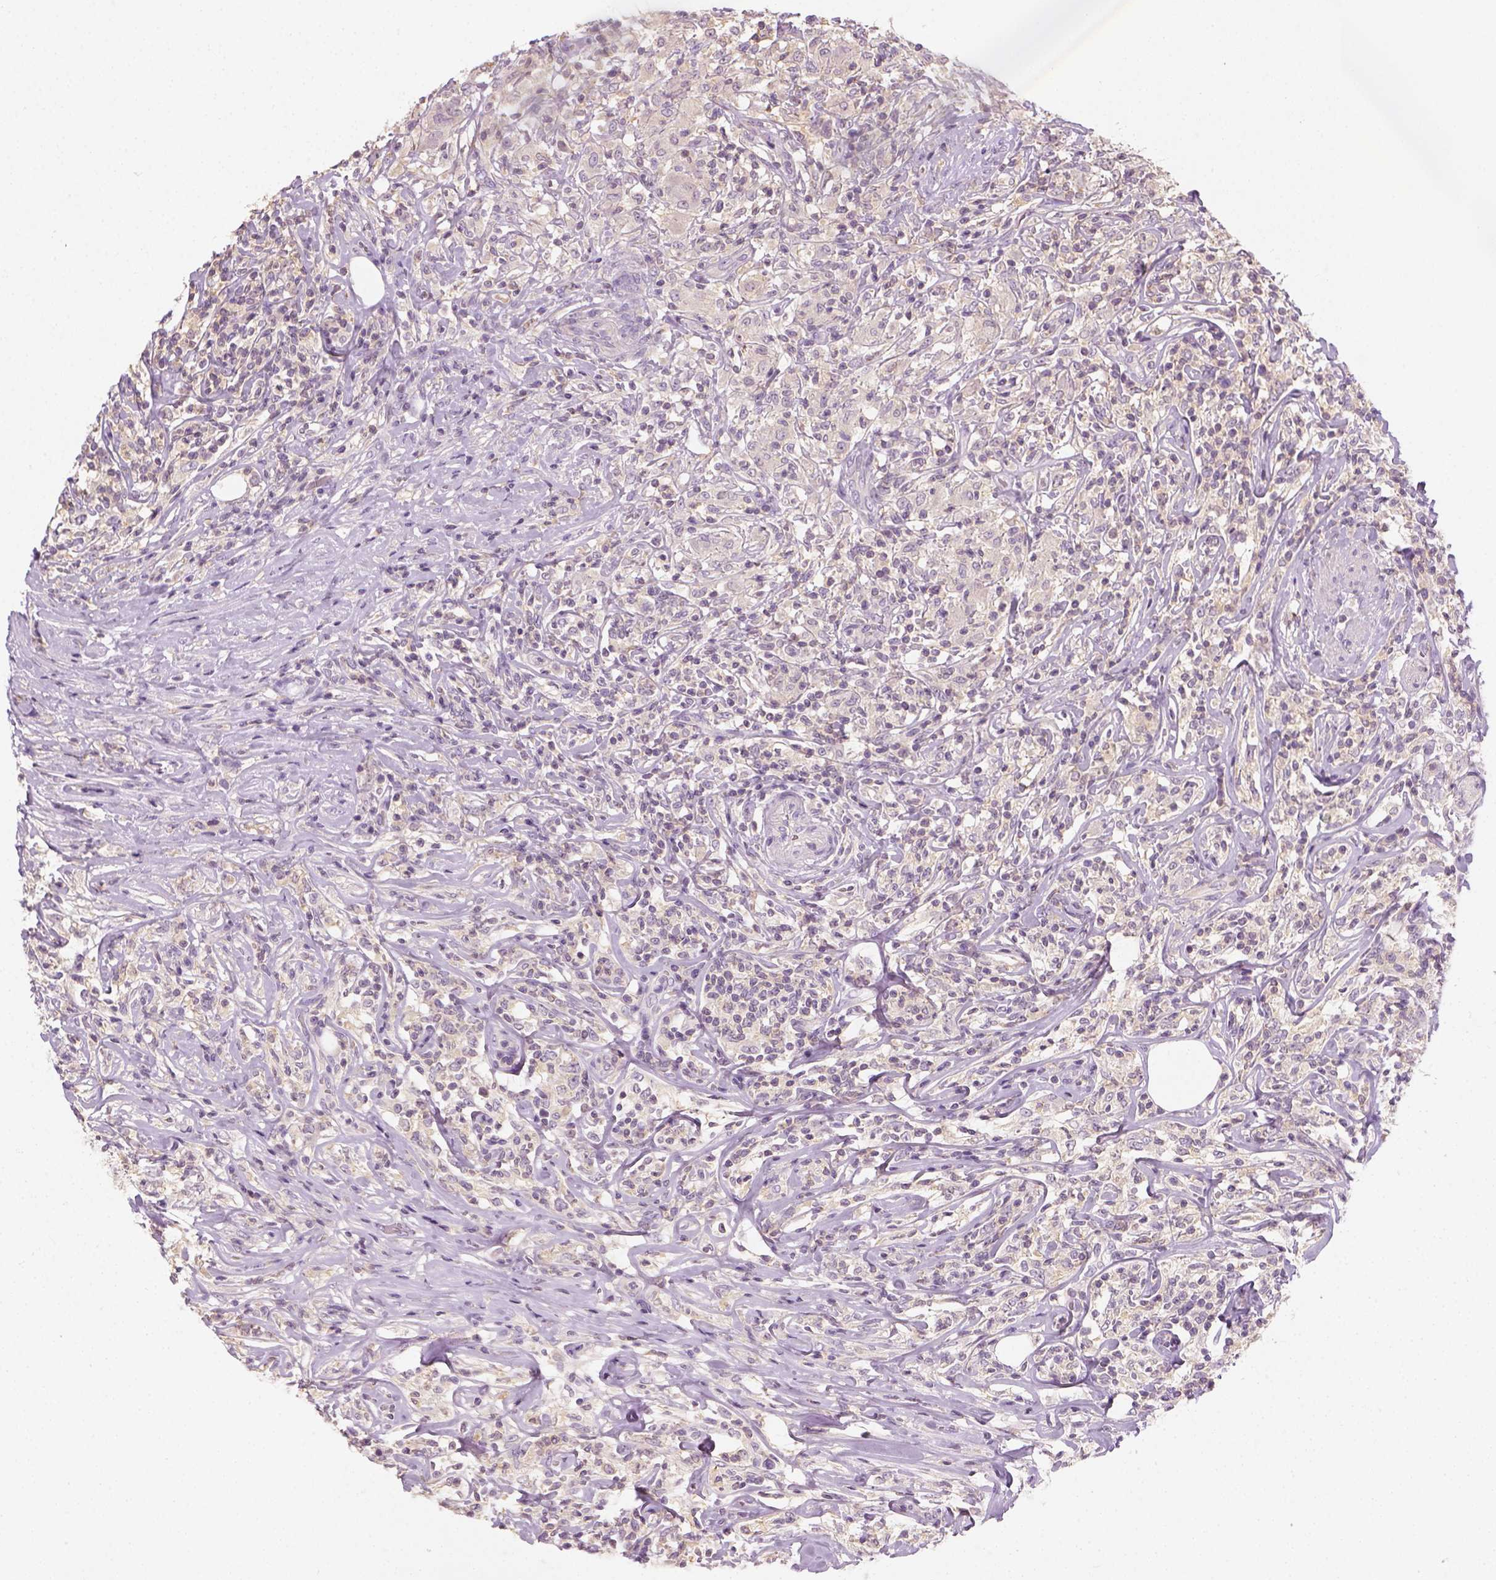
{"staining": {"intensity": "negative", "quantity": "none", "location": "none"}, "tissue": "lymphoma", "cell_type": "Tumor cells", "image_type": "cancer", "snomed": [{"axis": "morphology", "description": "Malignant lymphoma, non-Hodgkin's type, High grade"}, {"axis": "topography", "description": "Lymph node"}], "caption": "The photomicrograph demonstrates no staining of tumor cells in lymphoma.", "gene": "EPHB1", "patient": {"sex": "female", "age": 84}}